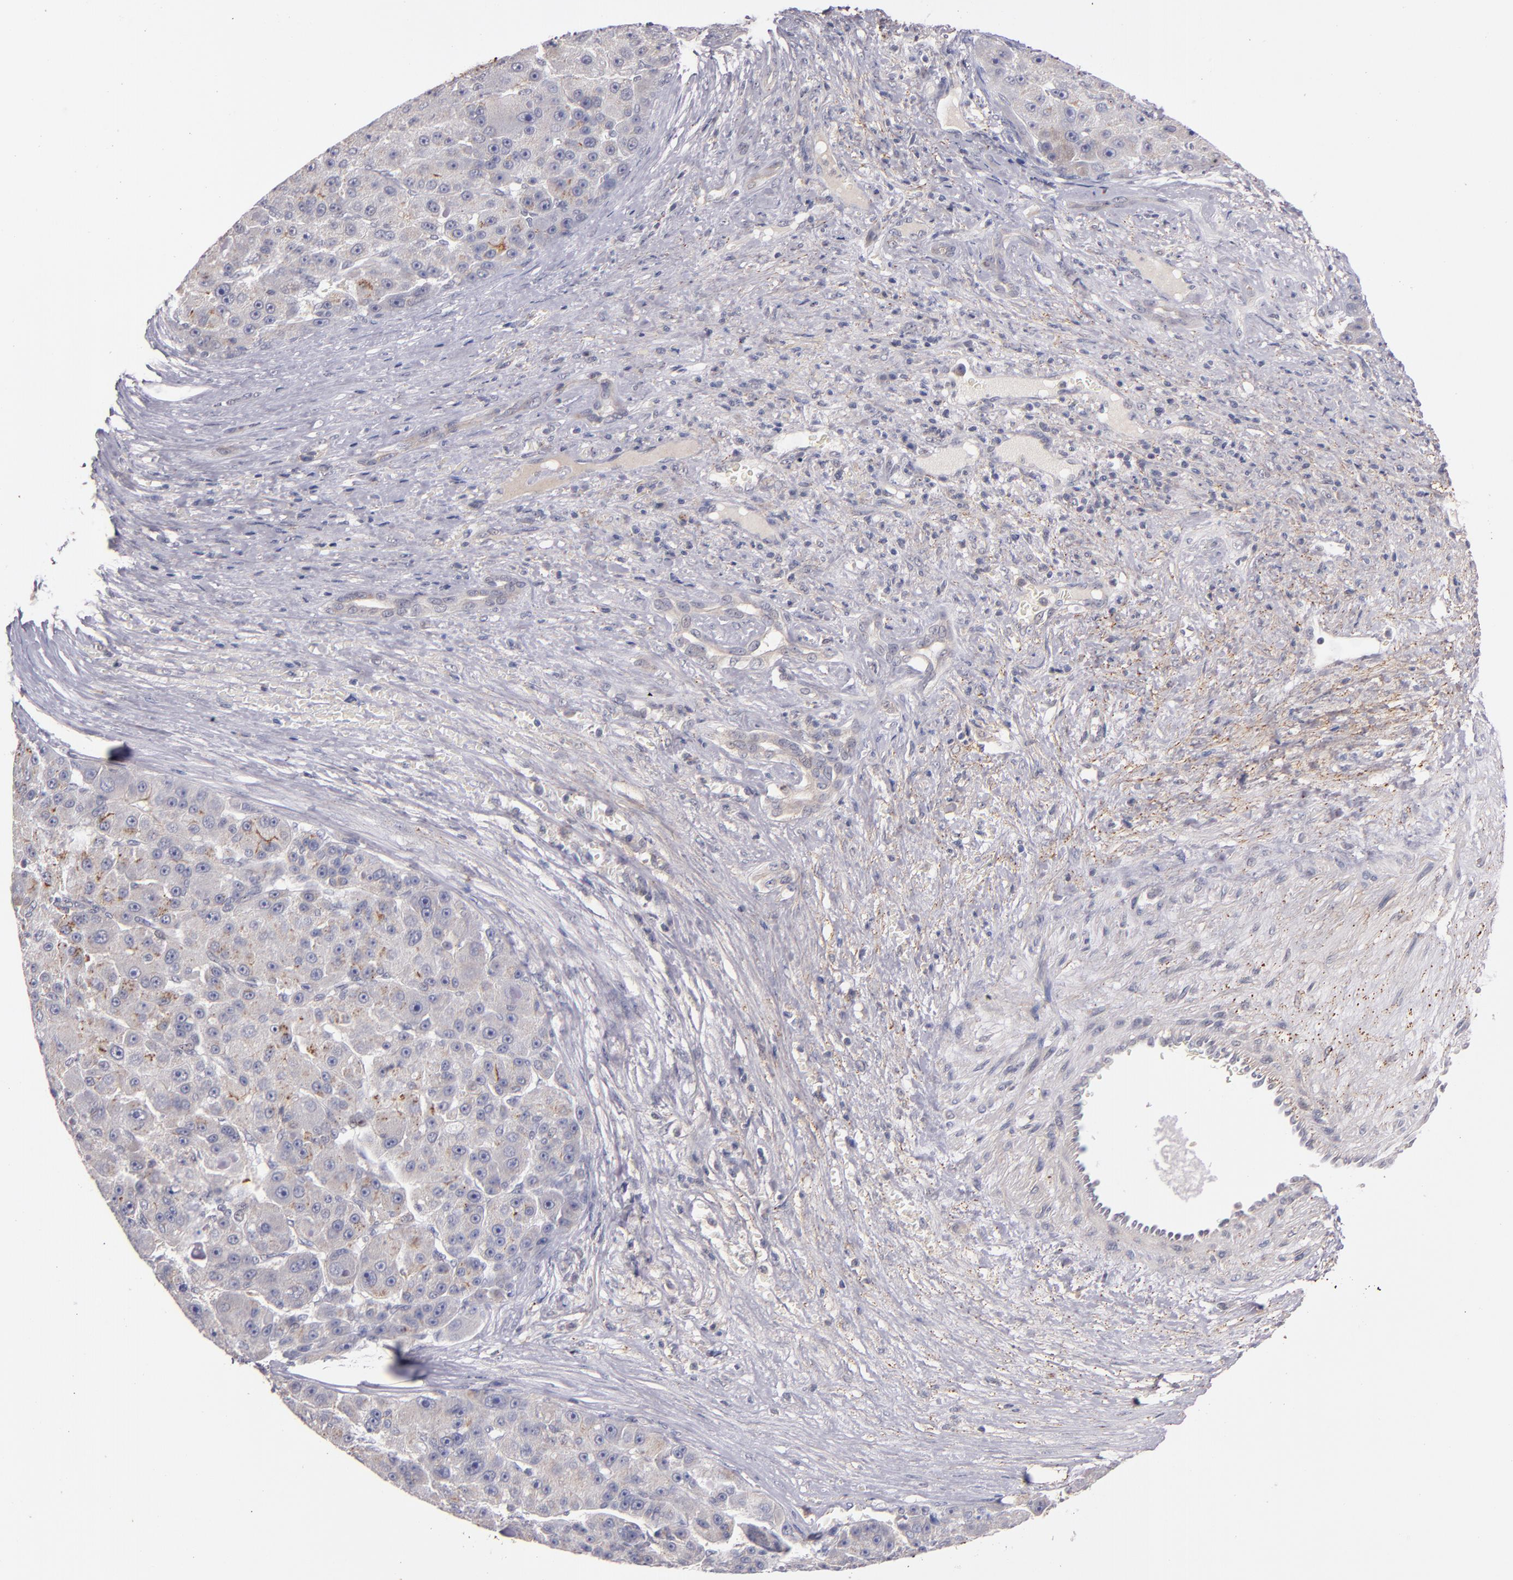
{"staining": {"intensity": "weak", "quantity": "<25%", "location": "cytoplasmic/membranous"}, "tissue": "liver cancer", "cell_type": "Tumor cells", "image_type": "cancer", "snomed": [{"axis": "morphology", "description": "Carcinoma, Hepatocellular, NOS"}, {"axis": "topography", "description": "Liver"}], "caption": "An image of human hepatocellular carcinoma (liver) is negative for staining in tumor cells.", "gene": "SYP", "patient": {"sex": "male", "age": 76}}